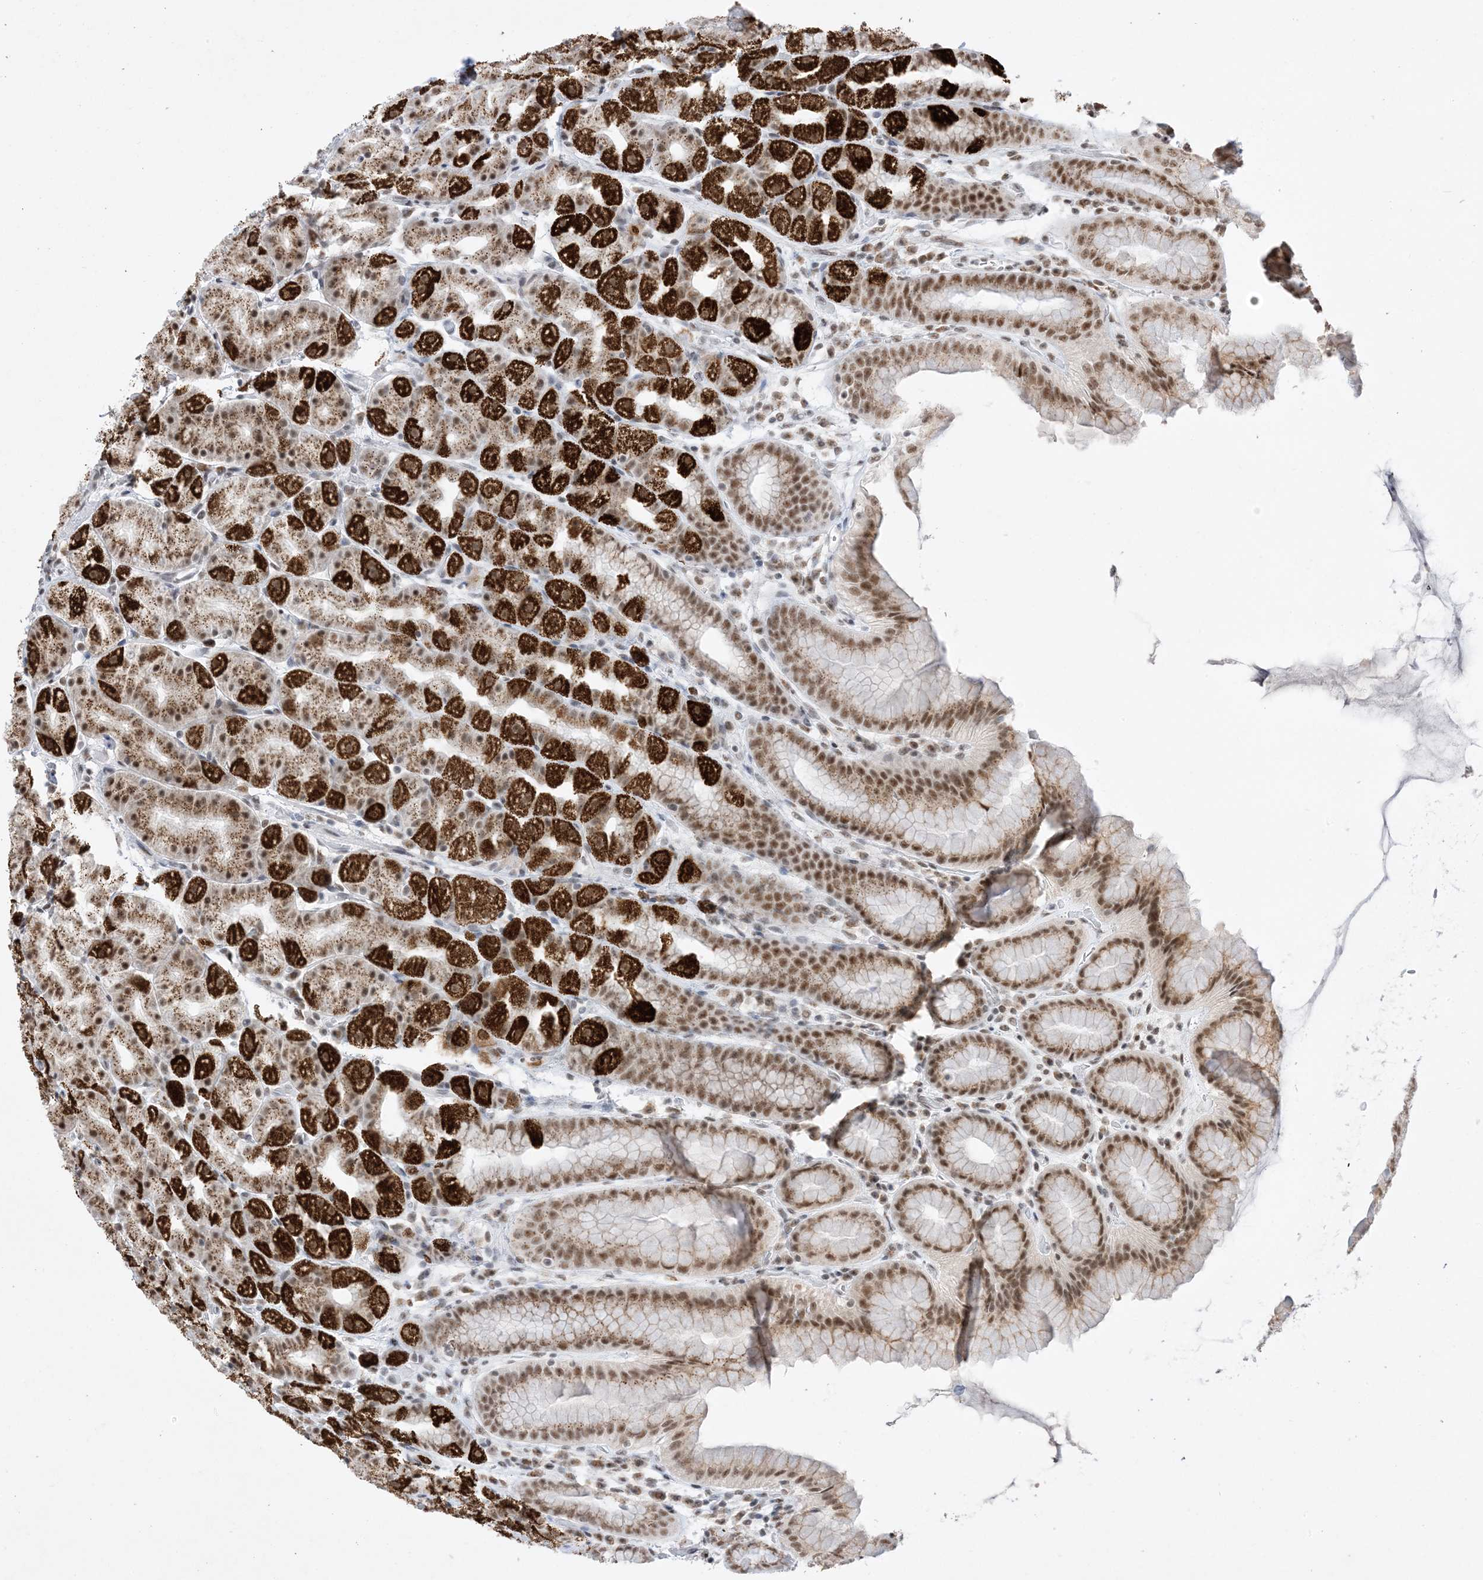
{"staining": {"intensity": "strong", "quantity": ">75%", "location": "cytoplasmic/membranous,nuclear"}, "tissue": "stomach", "cell_type": "Glandular cells", "image_type": "normal", "snomed": [{"axis": "morphology", "description": "Normal tissue, NOS"}, {"axis": "topography", "description": "Stomach, upper"}], "caption": "A brown stain shows strong cytoplasmic/membranous,nuclear positivity of a protein in glandular cells of benign human stomach.", "gene": "SF3A3", "patient": {"sex": "male", "age": 68}}